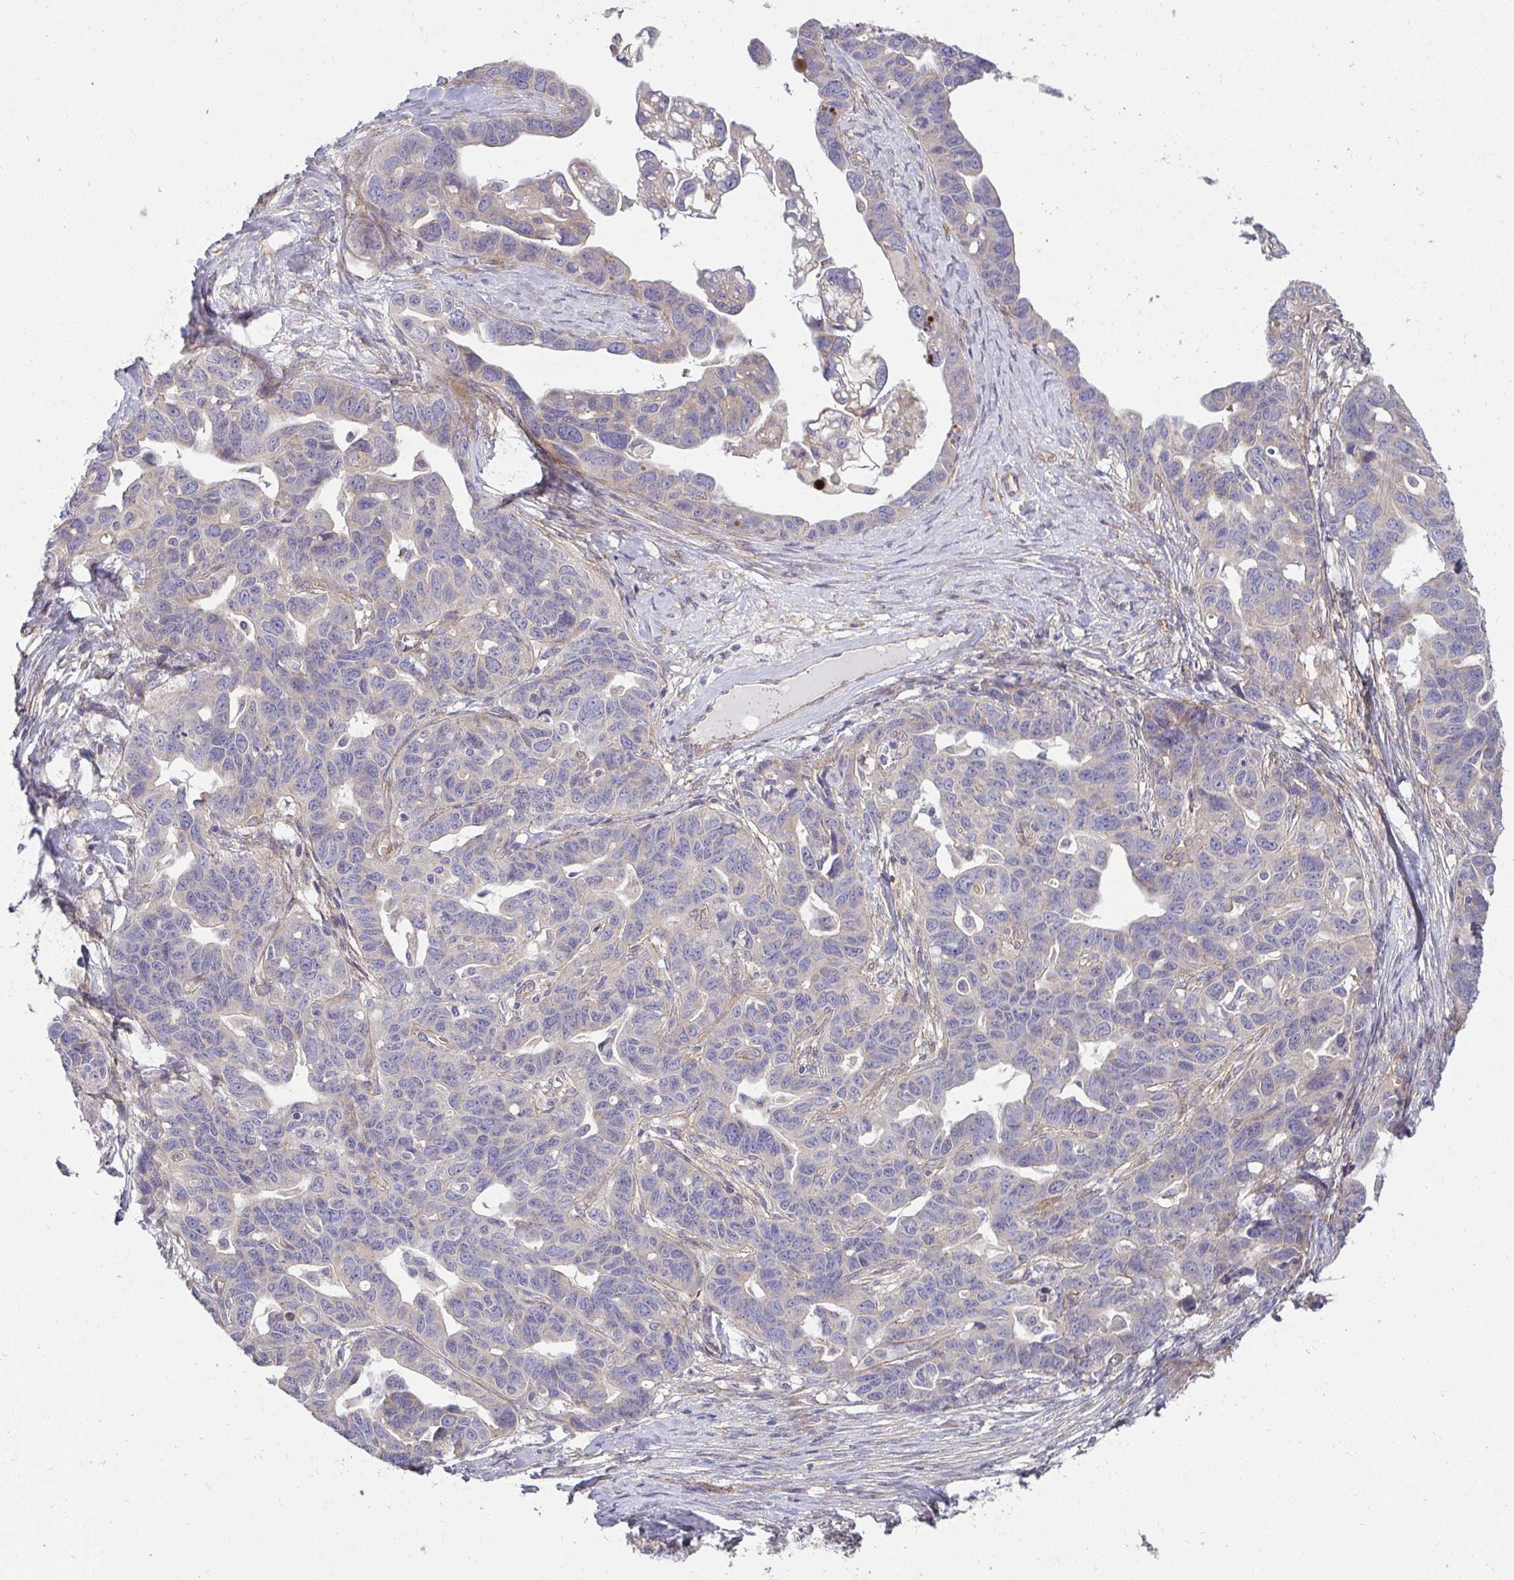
{"staining": {"intensity": "weak", "quantity": "<25%", "location": "cytoplasmic/membranous"}, "tissue": "ovarian cancer", "cell_type": "Tumor cells", "image_type": "cancer", "snomed": [{"axis": "morphology", "description": "Cystadenocarcinoma, serous, NOS"}, {"axis": "topography", "description": "Ovary"}], "caption": "IHC photomicrograph of neoplastic tissue: human ovarian serous cystadenocarcinoma stained with DAB (3,3'-diaminobenzidine) exhibits no significant protein staining in tumor cells. The staining was performed using DAB (3,3'-diaminobenzidine) to visualize the protein expression in brown, while the nuclei were stained in blue with hematoxylin (Magnification: 20x).", "gene": "SH2D1B", "patient": {"sex": "female", "age": 69}}